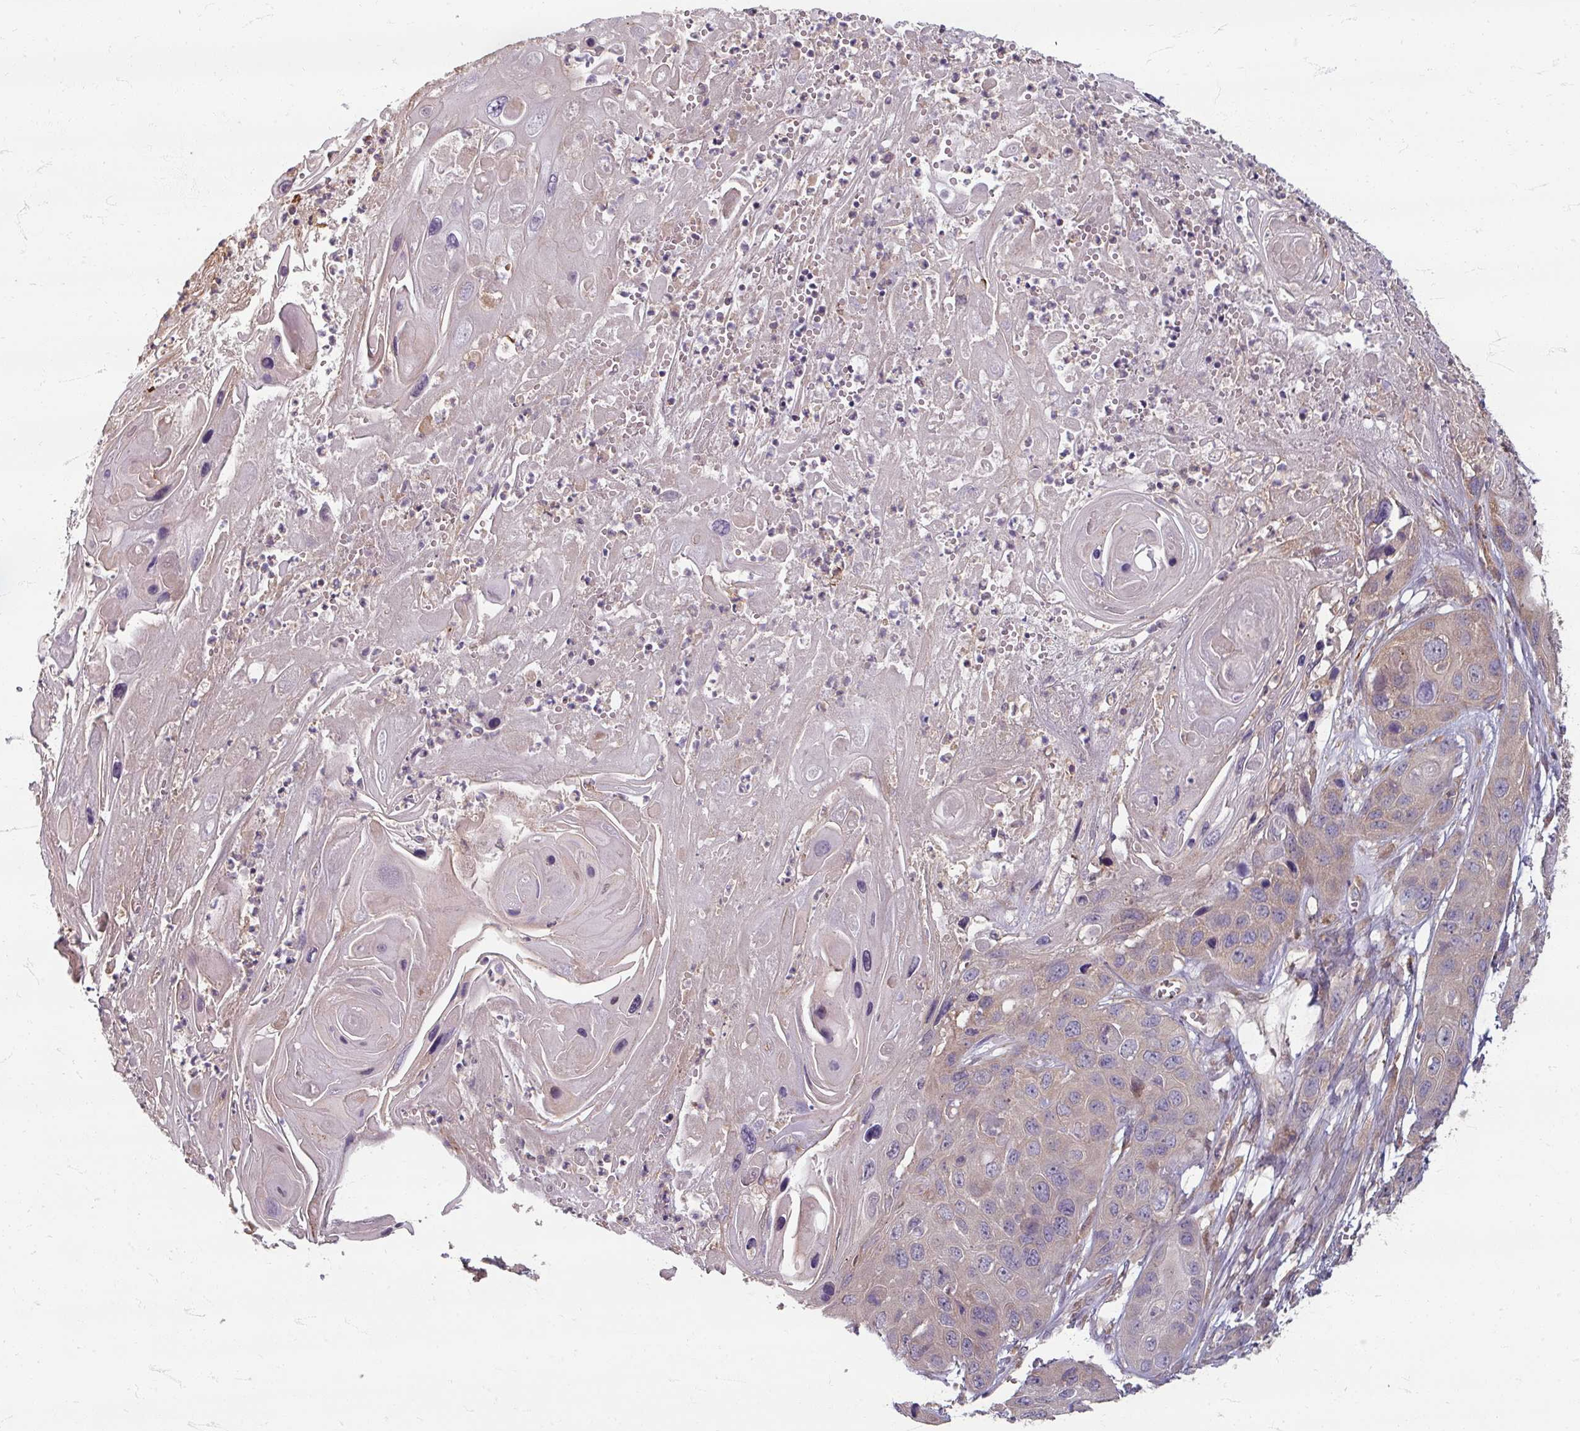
{"staining": {"intensity": "weak", "quantity": "25%-75%", "location": "cytoplasmic/membranous"}, "tissue": "skin cancer", "cell_type": "Tumor cells", "image_type": "cancer", "snomed": [{"axis": "morphology", "description": "Squamous cell carcinoma, NOS"}, {"axis": "topography", "description": "Skin"}], "caption": "Tumor cells reveal weak cytoplasmic/membranous expression in approximately 25%-75% of cells in skin cancer. (Stains: DAB (3,3'-diaminobenzidine) in brown, nuclei in blue, Microscopy: brightfield microscopy at high magnification).", "gene": "STAM", "patient": {"sex": "male", "age": 55}}